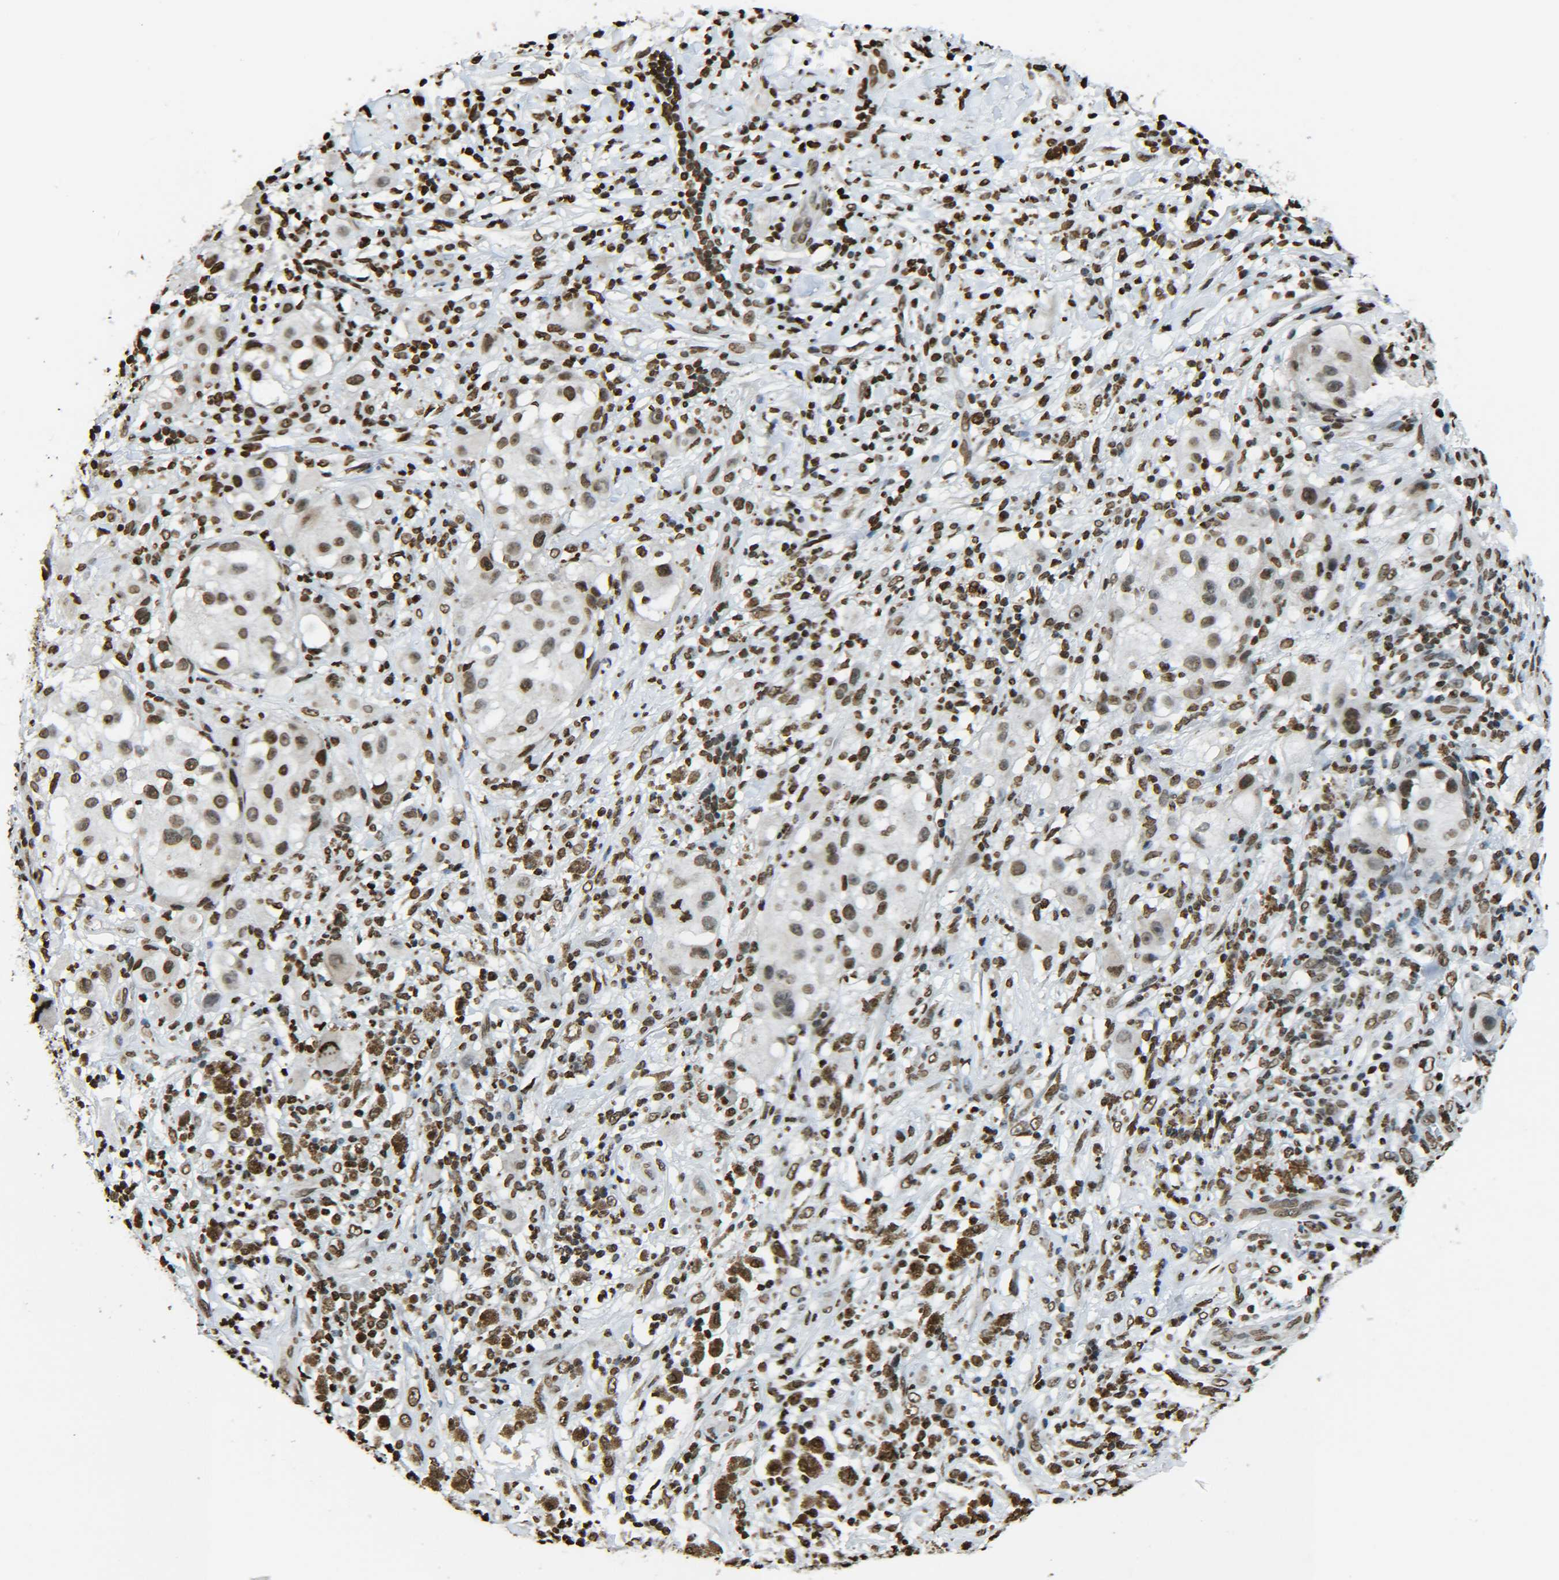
{"staining": {"intensity": "moderate", "quantity": ">75%", "location": "nuclear"}, "tissue": "melanoma", "cell_type": "Tumor cells", "image_type": "cancer", "snomed": [{"axis": "morphology", "description": "Necrosis, NOS"}, {"axis": "morphology", "description": "Malignant melanoma, NOS"}, {"axis": "topography", "description": "Skin"}], "caption": "Immunohistochemistry (IHC) histopathology image of neoplastic tissue: melanoma stained using immunohistochemistry displays medium levels of moderate protein expression localized specifically in the nuclear of tumor cells, appearing as a nuclear brown color.", "gene": "H4C16", "patient": {"sex": "female", "age": 87}}